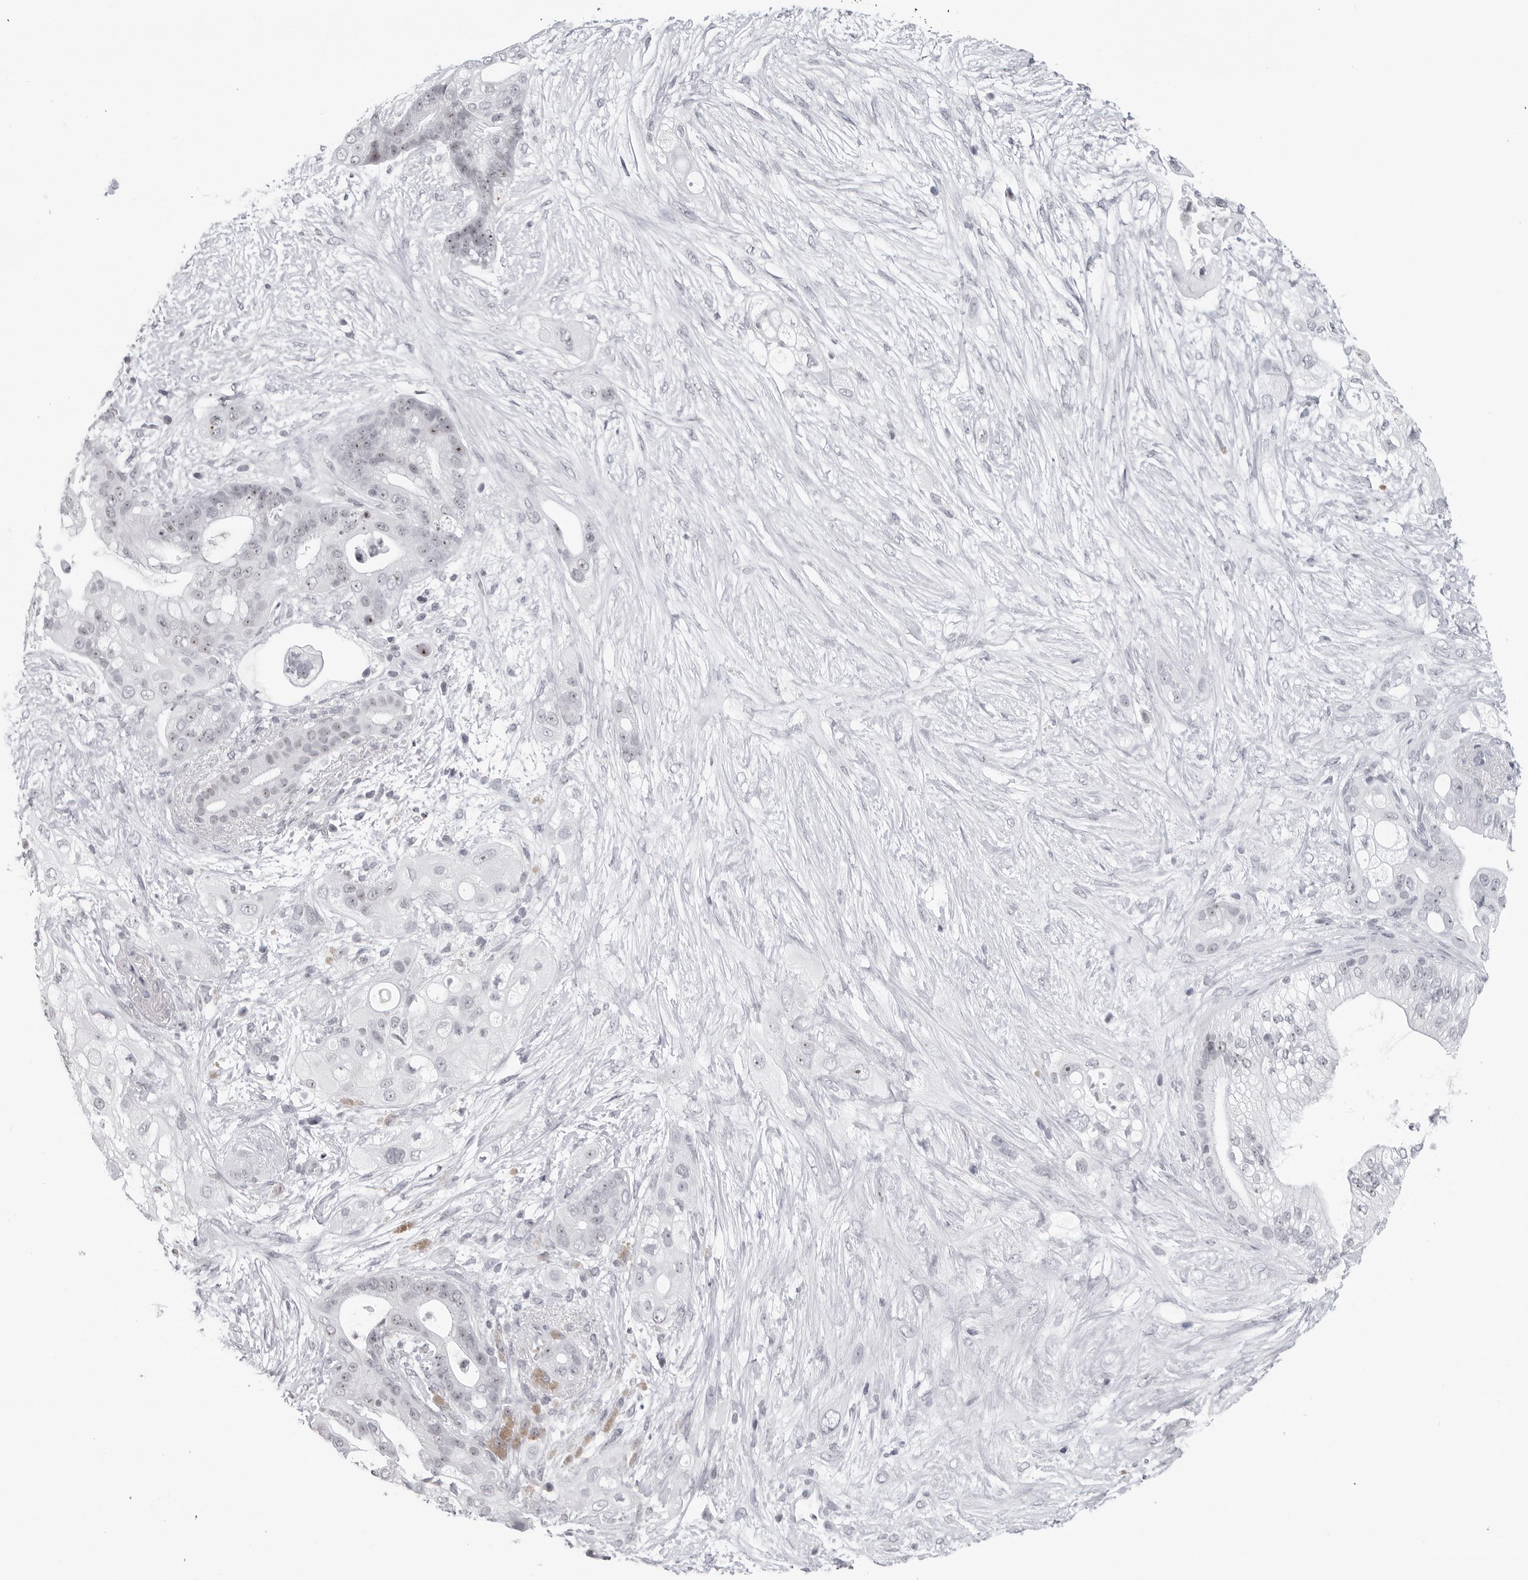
{"staining": {"intensity": "moderate", "quantity": "25%-75%", "location": "nuclear"}, "tissue": "pancreatic cancer", "cell_type": "Tumor cells", "image_type": "cancer", "snomed": [{"axis": "morphology", "description": "Adenocarcinoma, NOS"}, {"axis": "topography", "description": "Pancreas"}], "caption": "A high-resolution image shows immunohistochemistry (IHC) staining of adenocarcinoma (pancreatic), which exhibits moderate nuclear positivity in about 25%-75% of tumor cells.", "gene": "DDX54", "patient": {"sex": "male", "age": 53}}